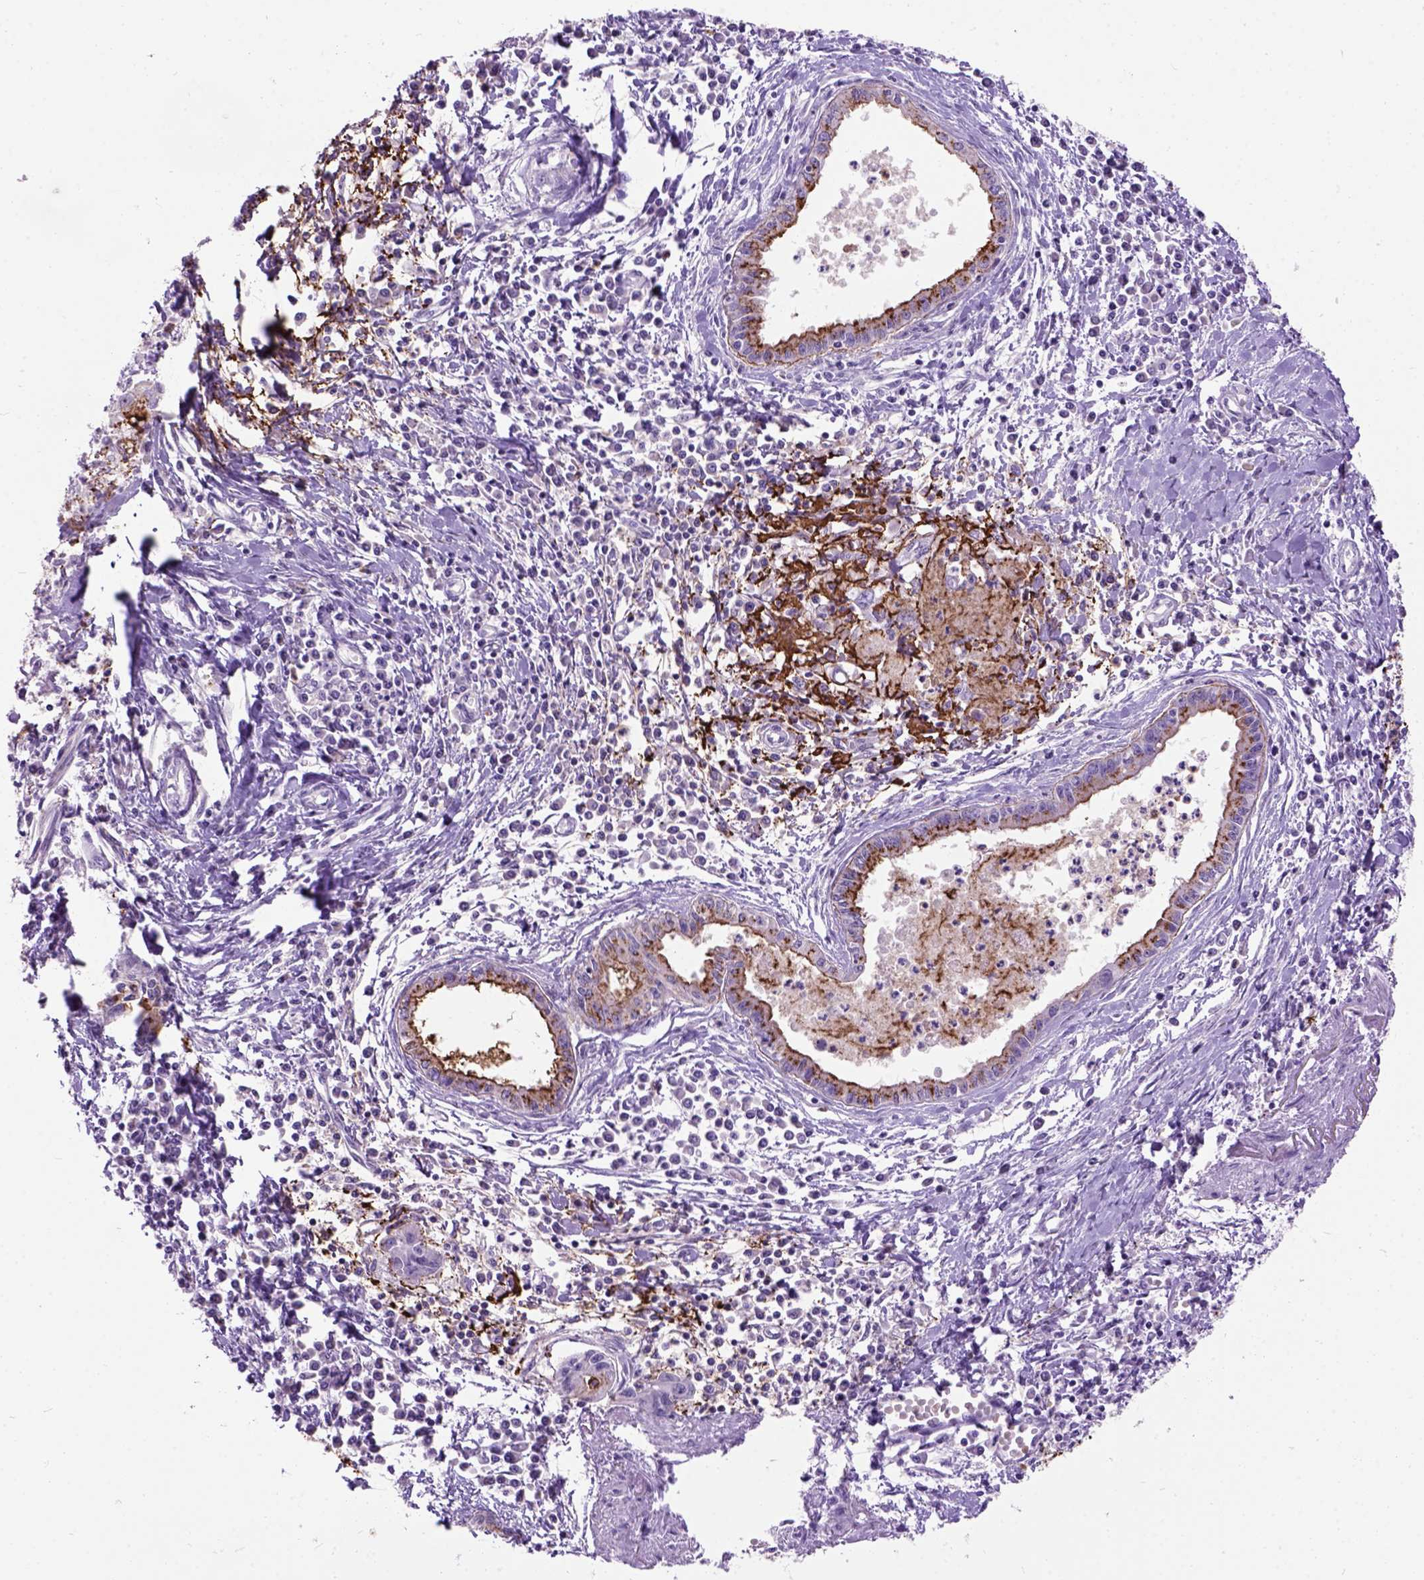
{"staining": {"intensity": "strong", "quantity": "25%-75%", "location": "cytoplasmic/membranous"}, "tissue": "pancreatic cancer", "cell_type": "Tumor cells", "image_type": "cancer", "snomed": [{"axis": "morphology", "description": "Adenocarcinoma, NOS"}, {"axis": "topography", "description": "Pancreas"}], "caption": "Pancreatic cancer tissue reveals strong cytoplasmic/membranous expression in about 25%-75% of tumor cells", "gene": "MAPT", "patient": {"sex": "male", "age": 72}}